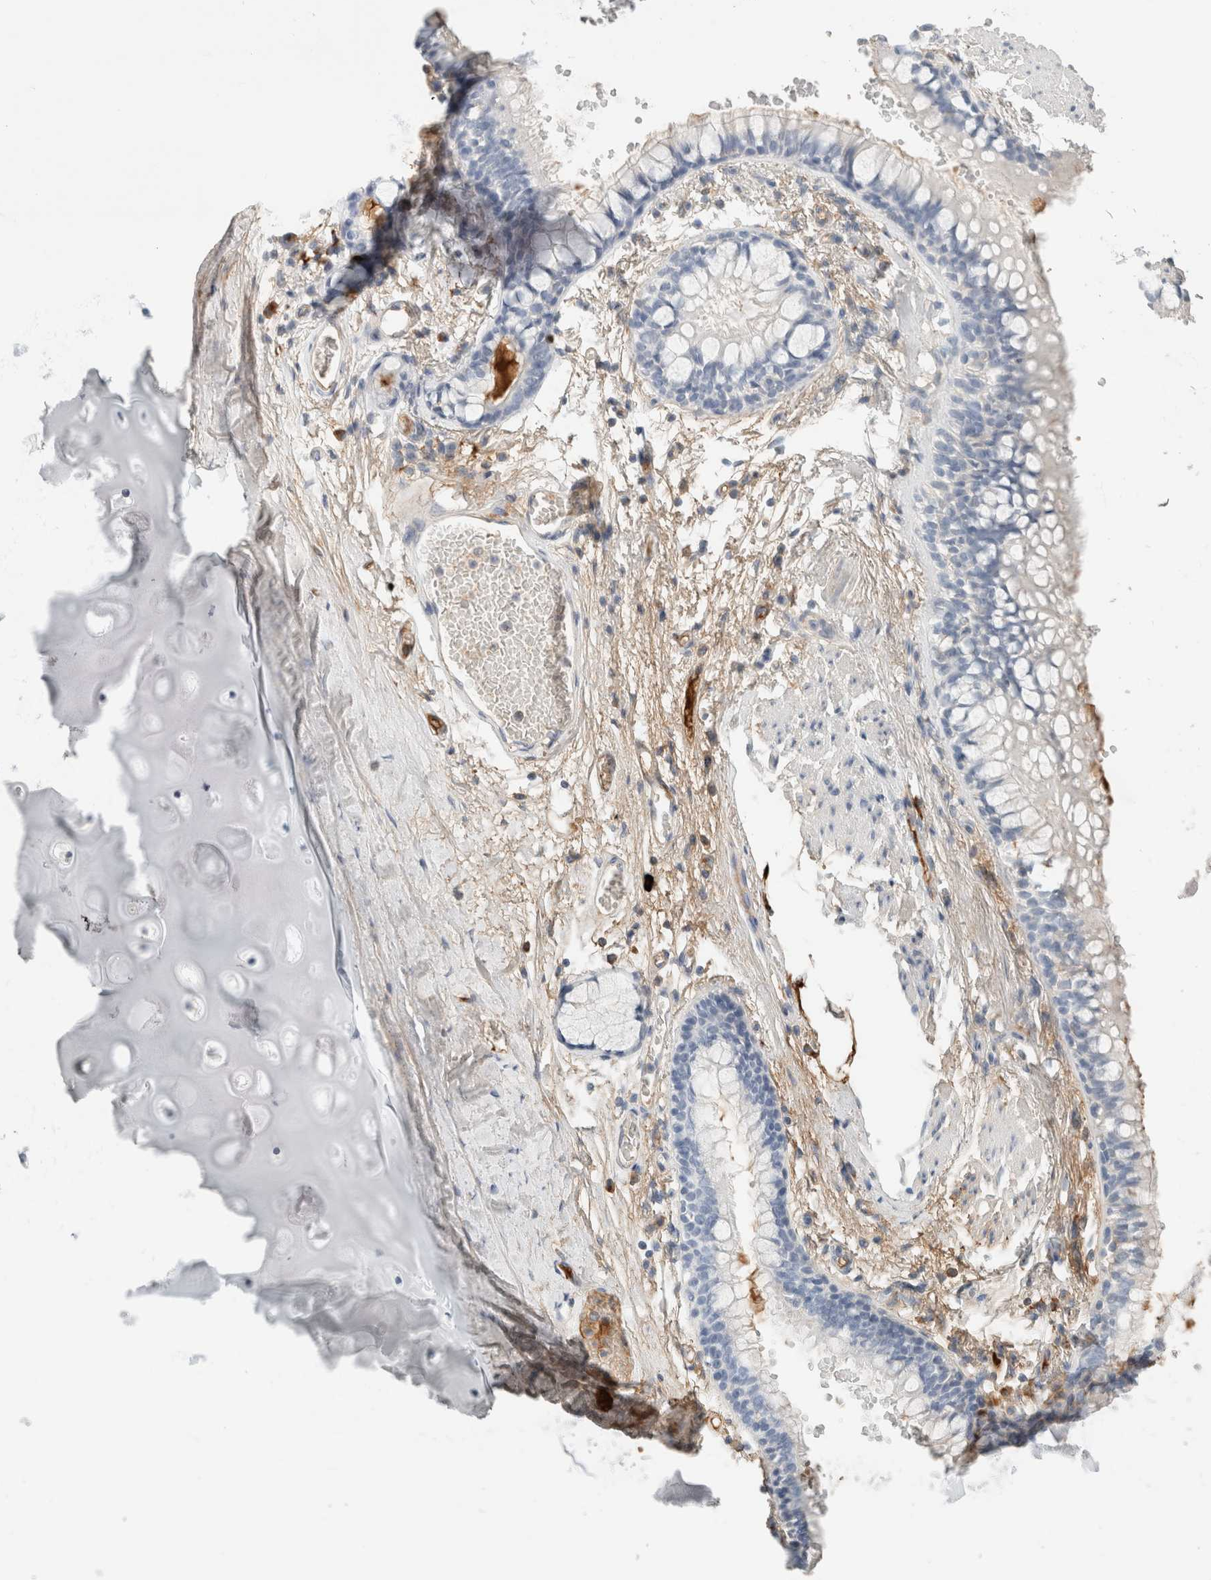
{"staining": {"intensity": "negative", "quantity": "none", "location": "none"}, "tissue": "adipose tissue", "cell_type": "Adipocytes", "image_type": "normal", "snomed": [{"axis": "morphology", "description": "Normal tissue, NOS"}, {"axis": "topography", "description": "Cartilage tissue"}, {"axis": "topography", "description": "Bronchus"}], "caption": "Benign adipose tissue was stained to show a protein in brown. There is no significant positivity in adipocytes. (Brightfield microscopy of DAB (3,3'-diaminobenzidine) IHC at high magnification).", "gene": "IL6", "patient": {"sex": "female", "age": 73}}